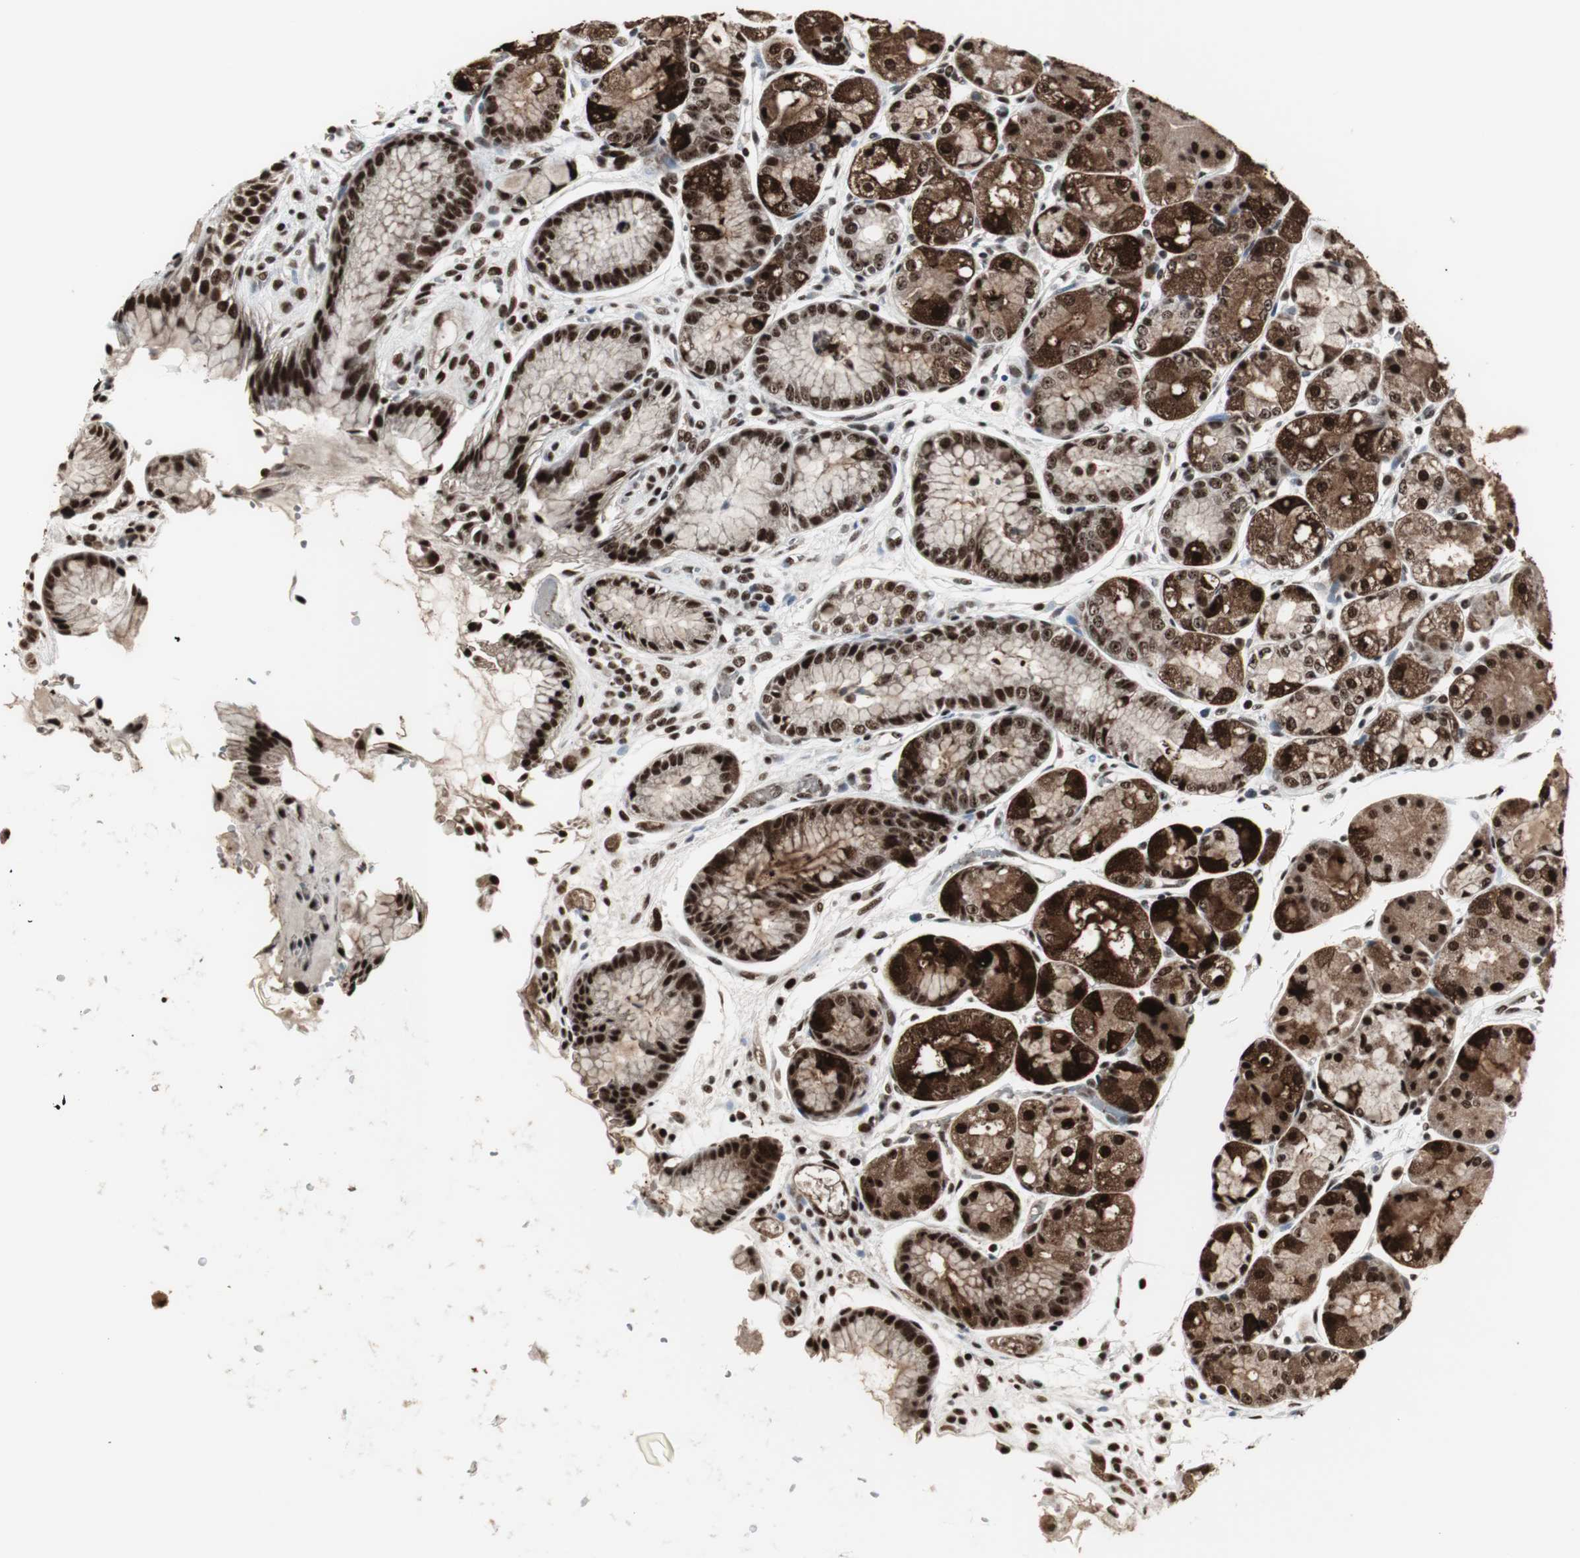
{"staining": {"intensity": "strong", "quantity": ">75%", "location": "cytoplasmic/membranous,nuclear"}, "tissue": "stomach", "cell_type": "Glandular cells", "image_type": "normal", "snomed": [{"axis": "morphology", "description": "Normal tissue, NOS"}, {"axis": "topography", "description": "Stomach, upper"}], "caption": "Human stomach stained for a protein (brown) reveals strong cytoplasmic/membranous,nuclear positive expression in approximately >75% of glandular cells.", "gene": "PARN", "patient": {"sex": "male", "age": 72}}